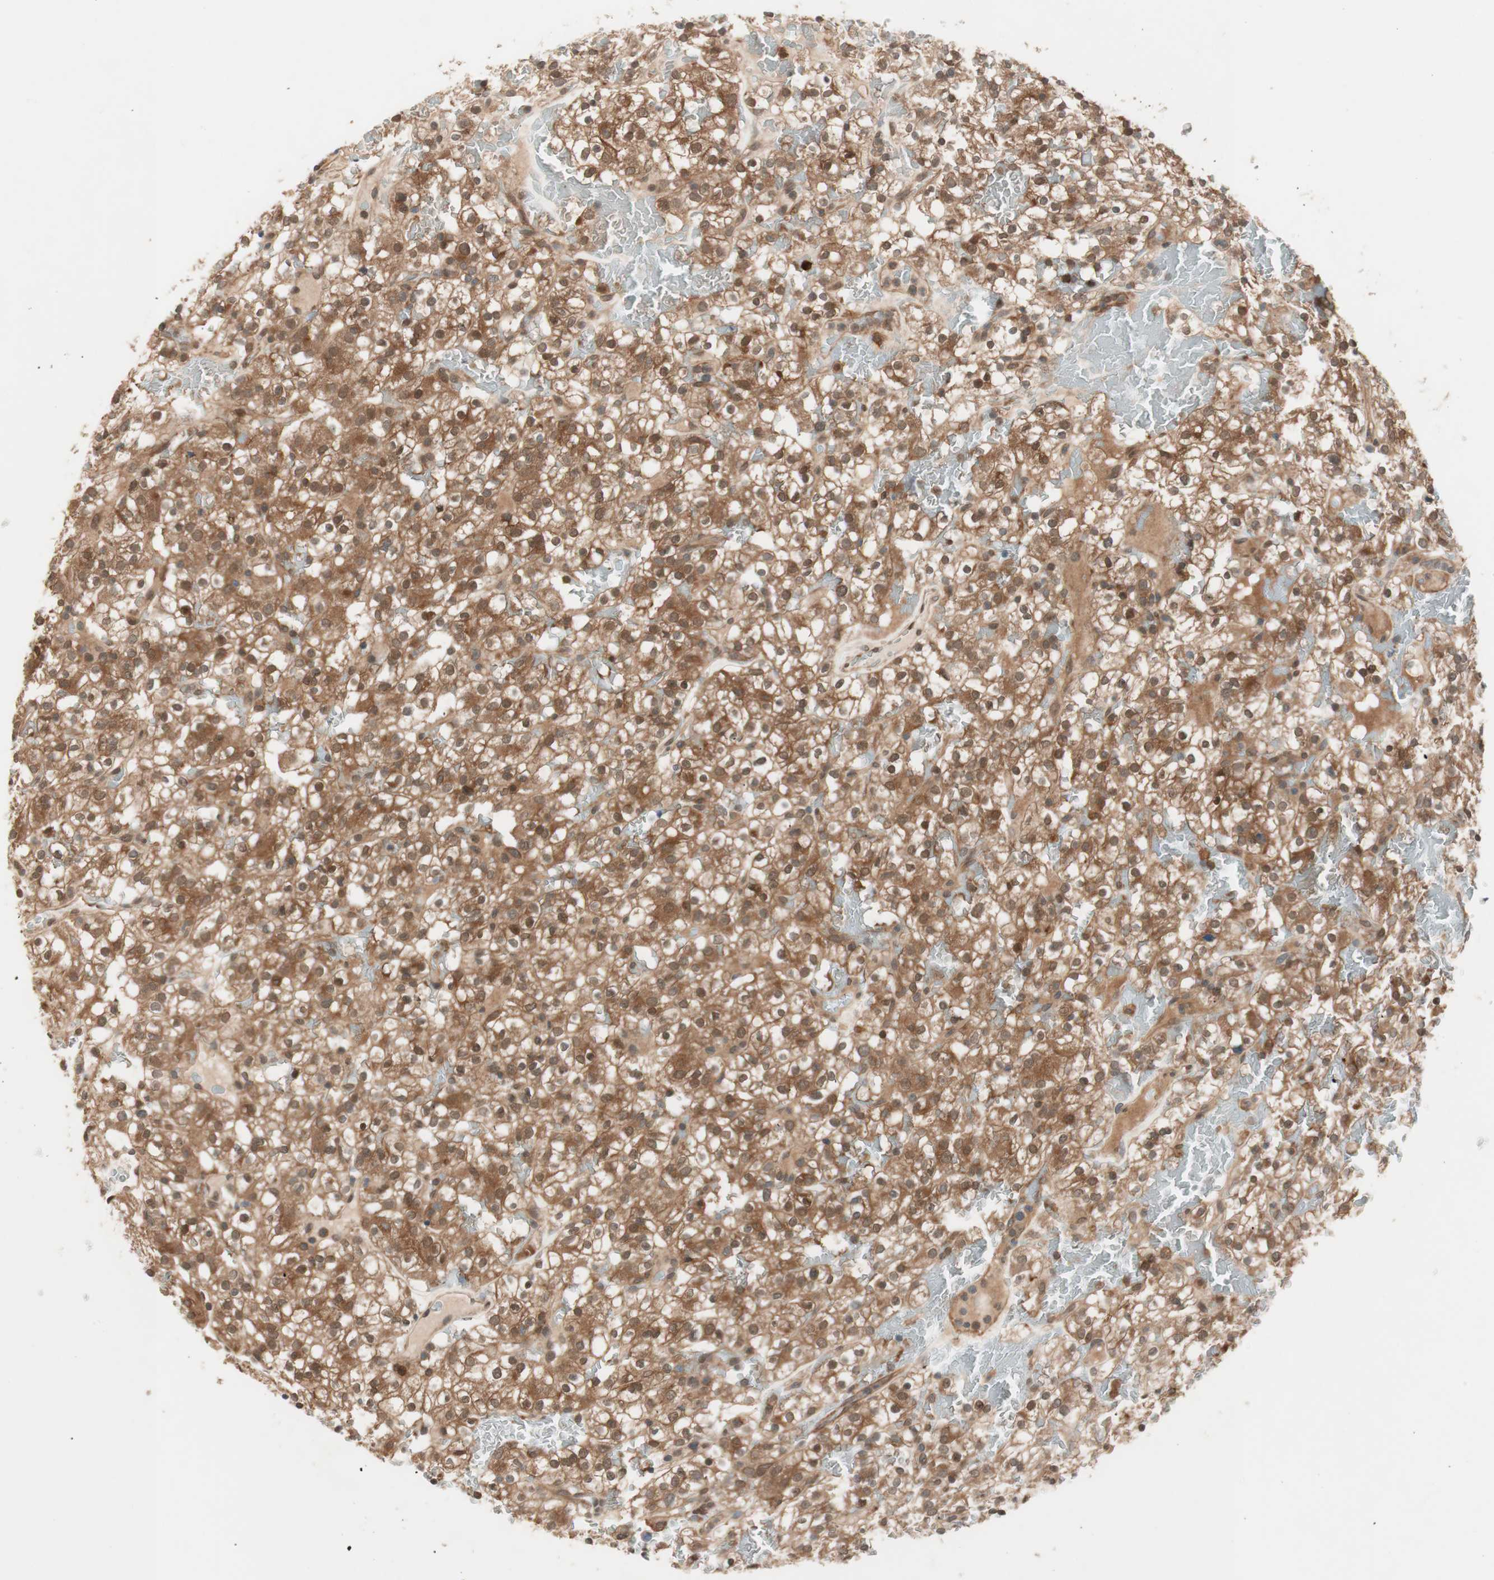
{"staining": {"intensity": "moderate", "quantity": ">75%", "location": "cytoplasmic/membranous,nuclear"}, "tissue": "renal cancer", "cell_type": "Tumor cells", "image_type": "cancer", "snomed": [{"axis": "morphology", "description": "Normal tissue, NOS"}, {"axis": "morphology", "description": "Adenocarcinoma, NOS"}, {"axis": "topography", "description": "Kidney"}], "caption": "Moderate cytoplasmic/membranous and nuclear staining for a protein is appreciated in about >75% of tumor cells of renal cancer using immunohistochemistry.", "gene": "GALT", "patient": {"sex": "female", "age": 72}}